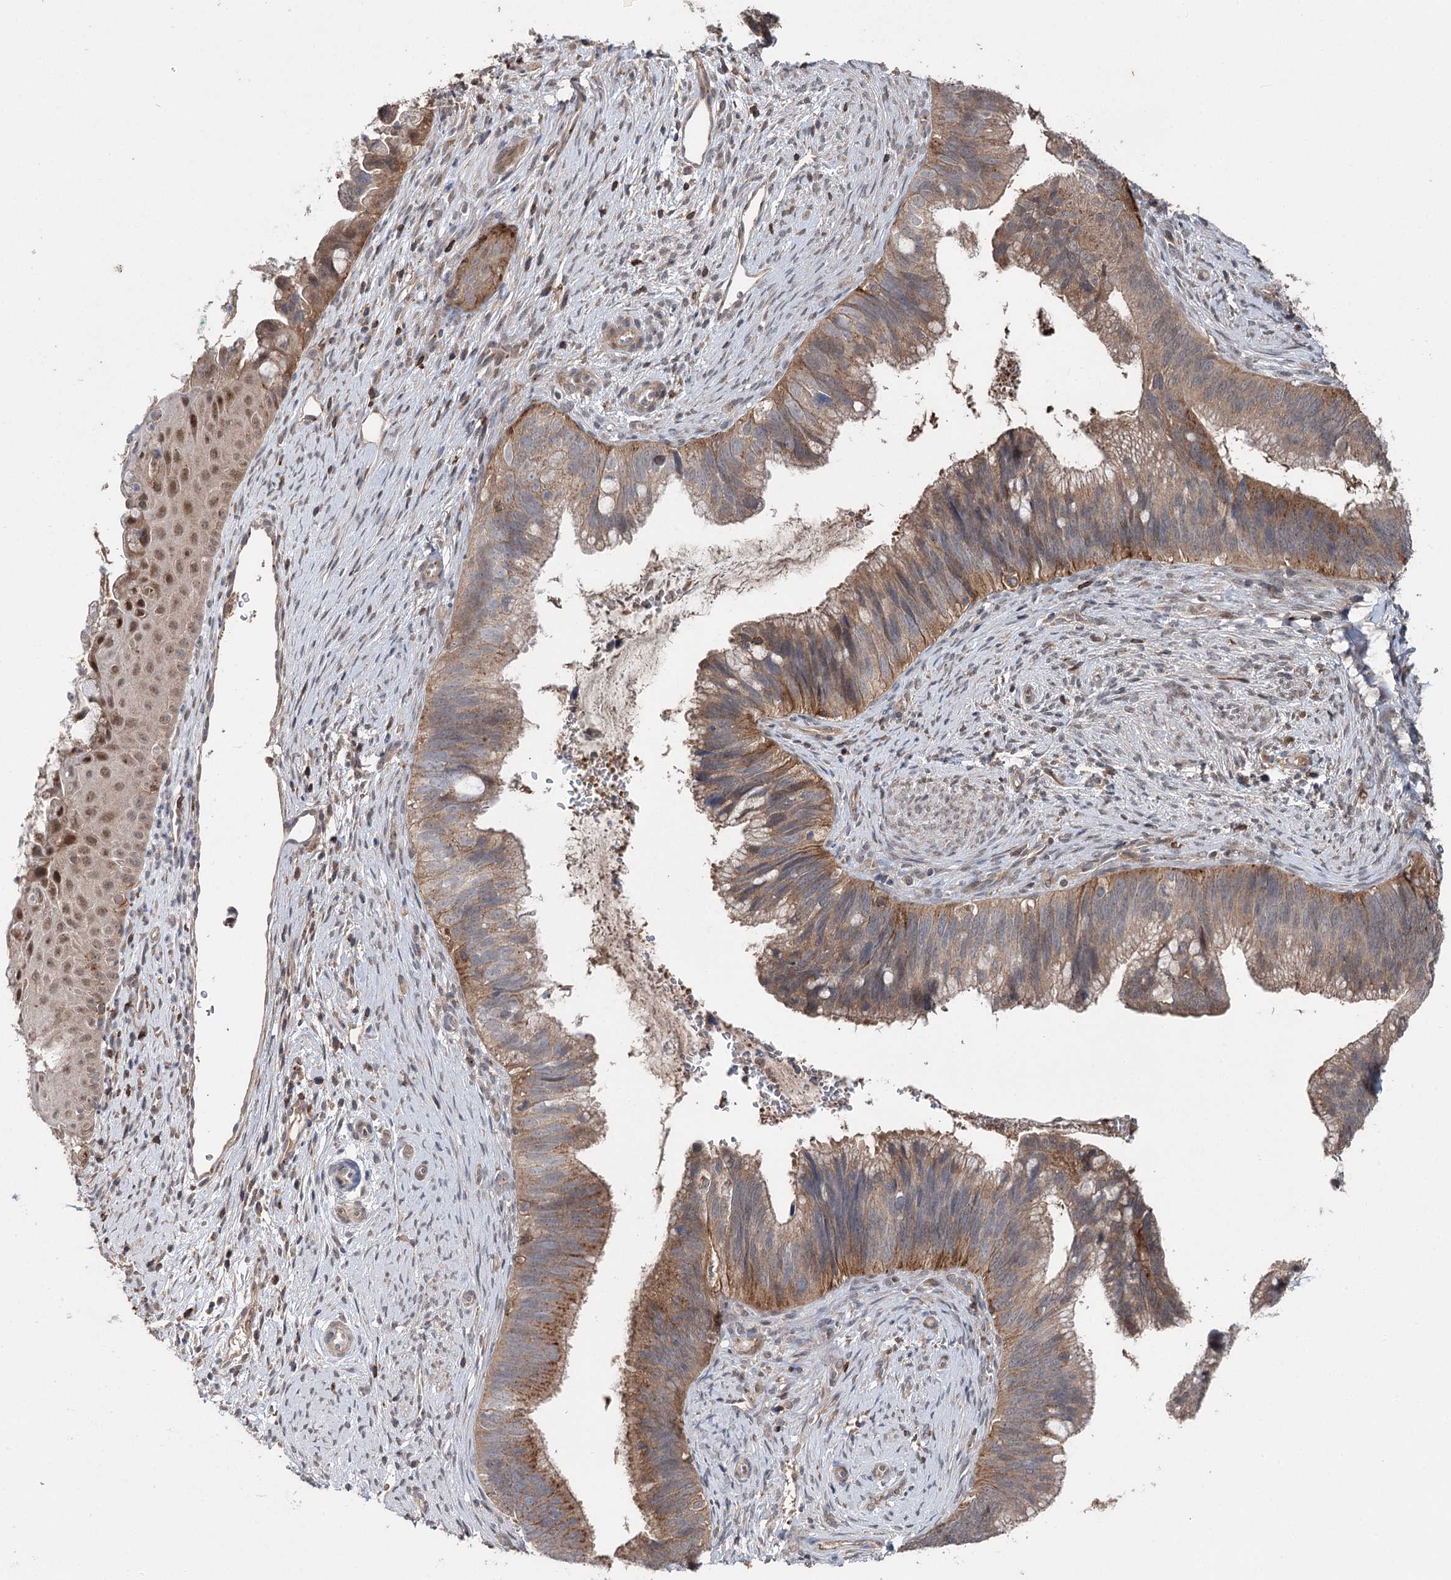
{"staining": {"intensity": "moderate", "quantity": "25%-75%", "location": "cytoplasmic/membranous"}, "tissue": "cervical cancer", "cell_type": "Tumor cells", "image_type": "cancer", "snomed": [{"axis": "morphology", "description": "Adenocarcinoma, NOS"}, {"axis": "topography", "description": "Cervix"}], "caption": "Cervical cancer (adenocarcinoma) stained with a brown dye reveals moderate cytoplasmic/membranous positive staining in approximately 25%-75% of tumor cells.", "gene": "STX6", "patient": {"sex": "female", "age": 42}}